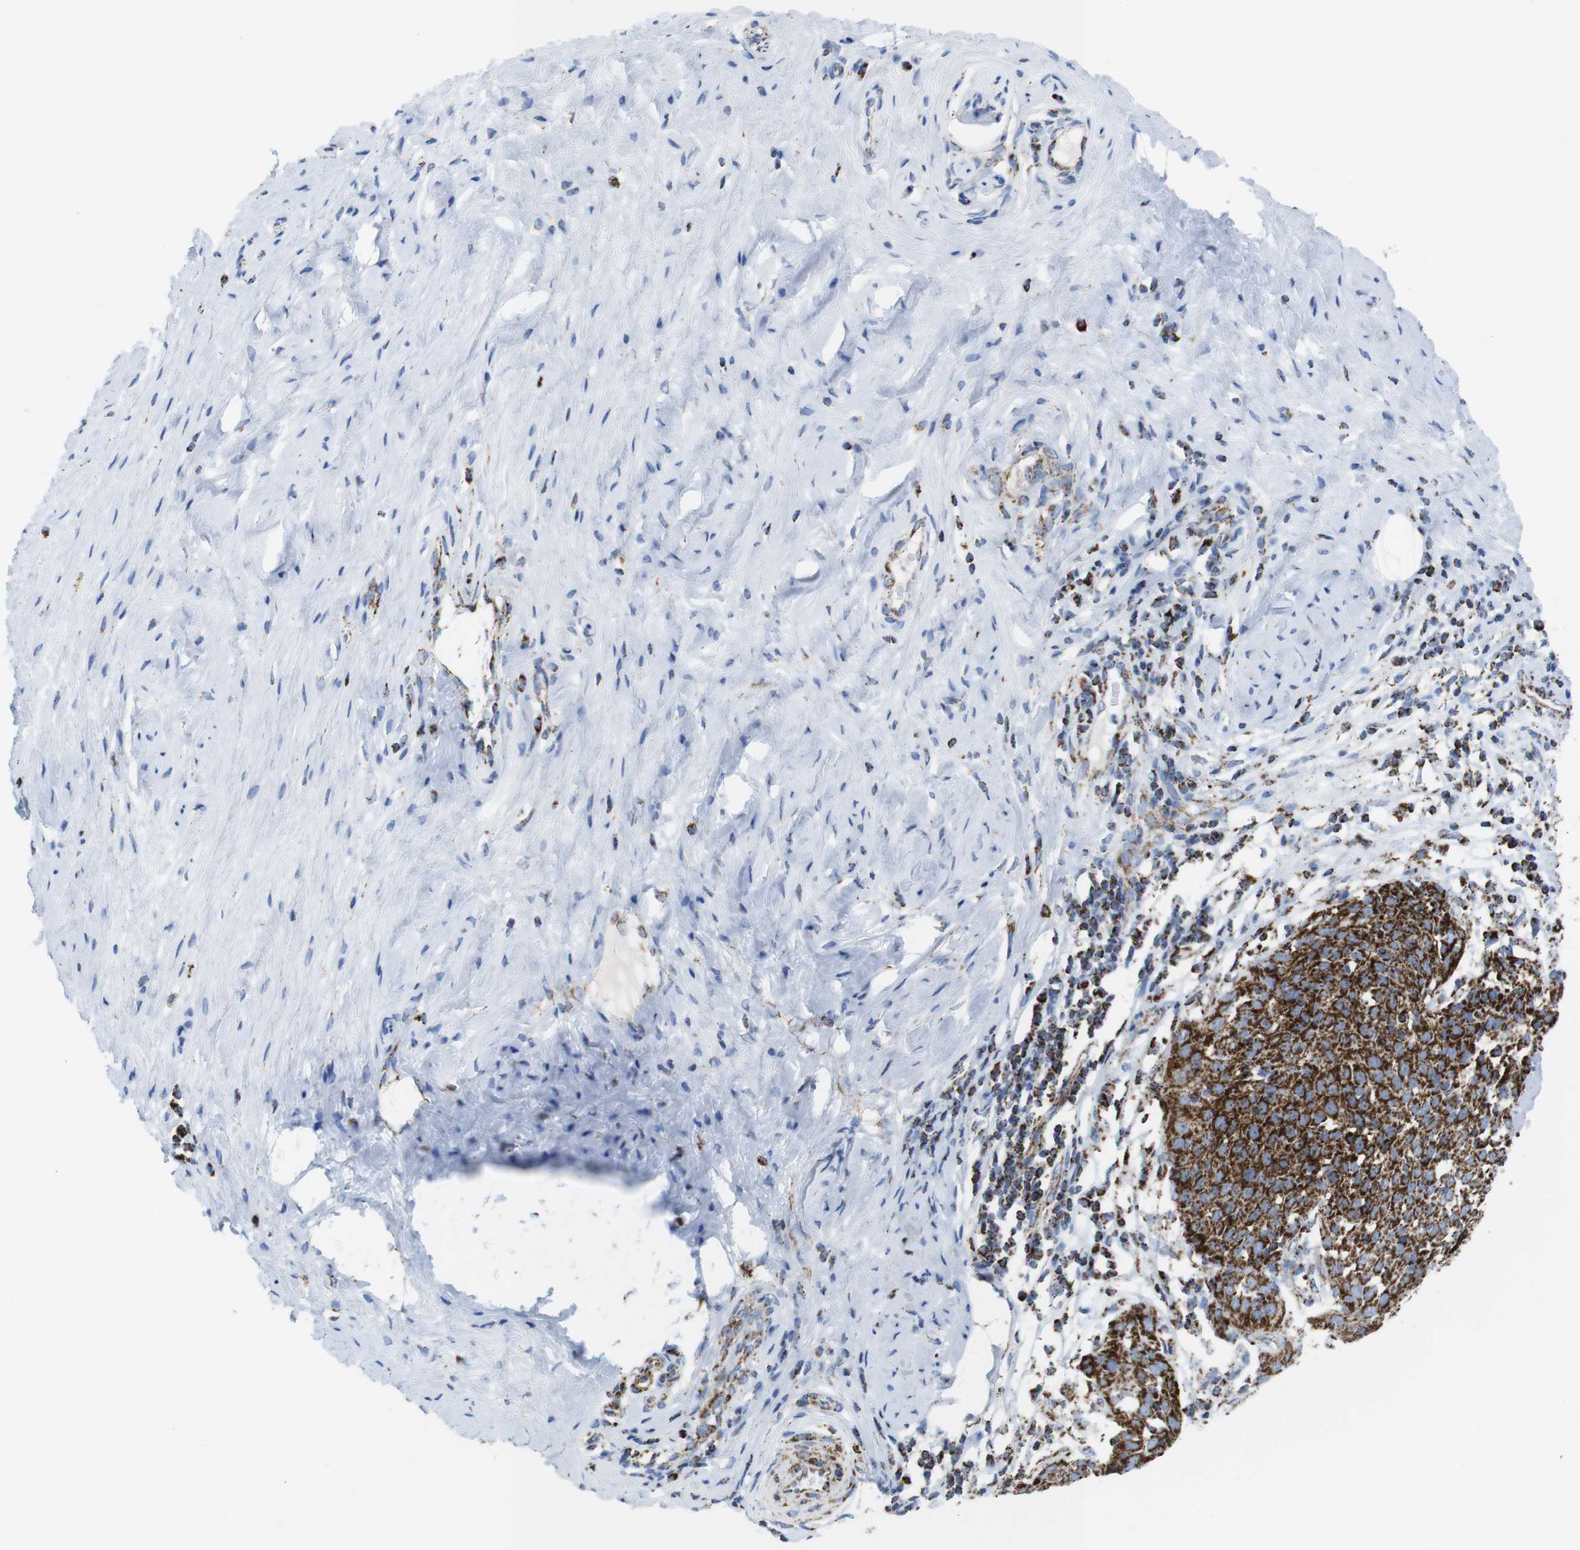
{"staining": {"intensity": "strong", "quantity": ">75%", "location": "cytoplasmic/membranous"}, "tissue": "cervical cancer", "cell_type": "Tumor cells", "image_type": "cancer", "snomed": [{"axis": "morphology", "description": "Squamous cell carcinoma, NOS"}, {"axis": "topography", "description": "Cervix"}], "caption": "Immunohistochemical staining of human cervical cancer shows strong cytoplasmic/membranous protein staining in about >75% of tumor cells.", "gene": "ATP5PO", "patient": {"sex": "female", "age": 51}}